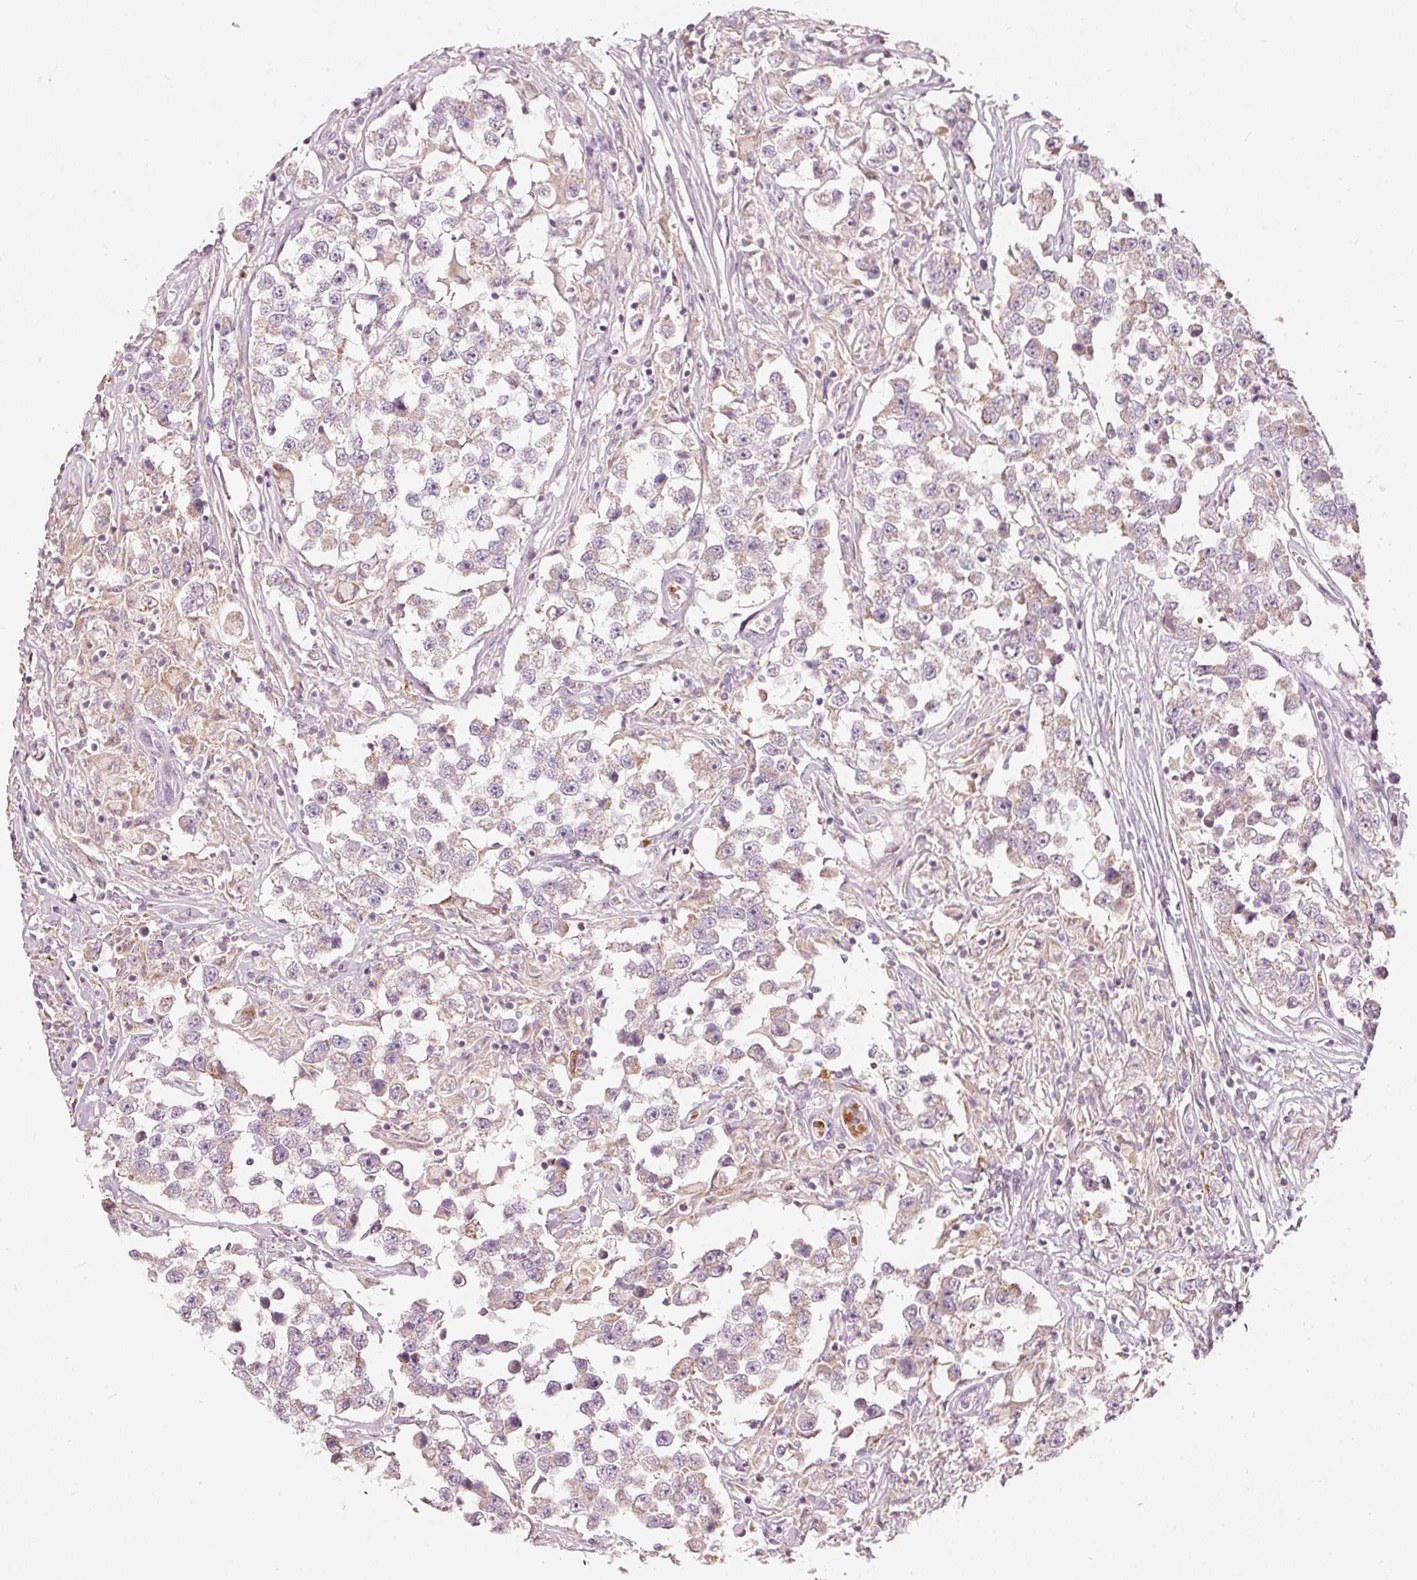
{"staining": {"intensity": "weak", "quantity": "<25%", "location": "cytoplasmic/membranous"}, "tissue": "testis cancer", "cell_type": "Tumor cells", "image_type": "cancer", "snomed": [{"axis": "morphology", "description": "Seminoma, NOS"}, {"axis": "topography", "description": "Testis"}], "caption": "A histopathology image of human testis cancer (seminoma) is negative for staining in tumor cells.", "gene": "KLHL21", "patient": {"sex": "male", "age": 46}}